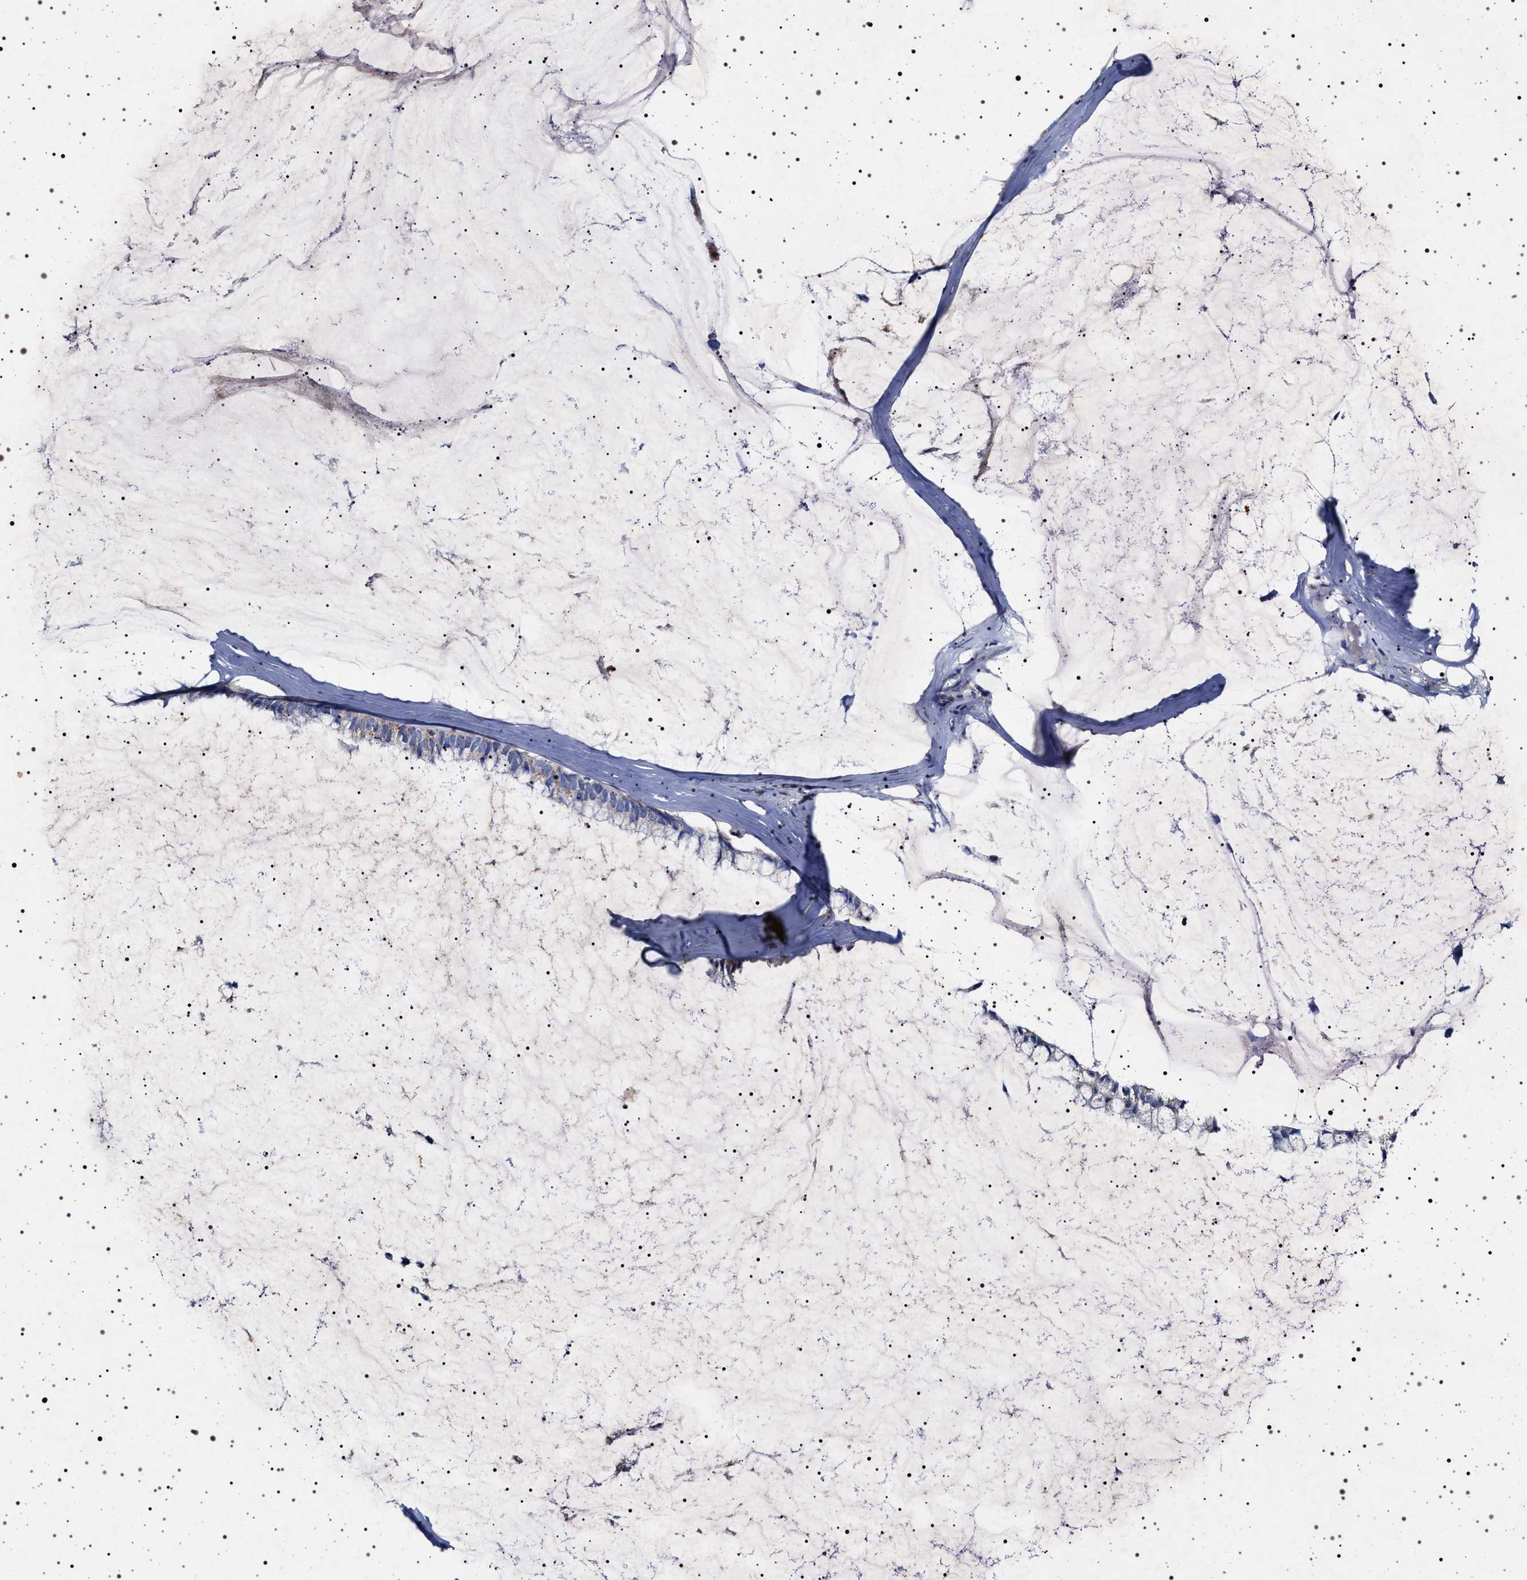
{"staining": {"intensity": "weak", "quantity": "<25%", "location": "cytoplasmic/membranous"}, "tissue": "ovarian cancer", "cell_type": "Tumor cells", "image_type": "cancer", "snomed": [{"axis": "morphology", "description": "Cystadenocarcinoma, mucinous, NOS"}, {"axis": "topography", "description": "Ovary"}], "caption": "Tumor cells are negative for protein expression in human ovarian cancer.", "gene": "NAALADL2", "patient": {"sex": "female", "age": 39}}